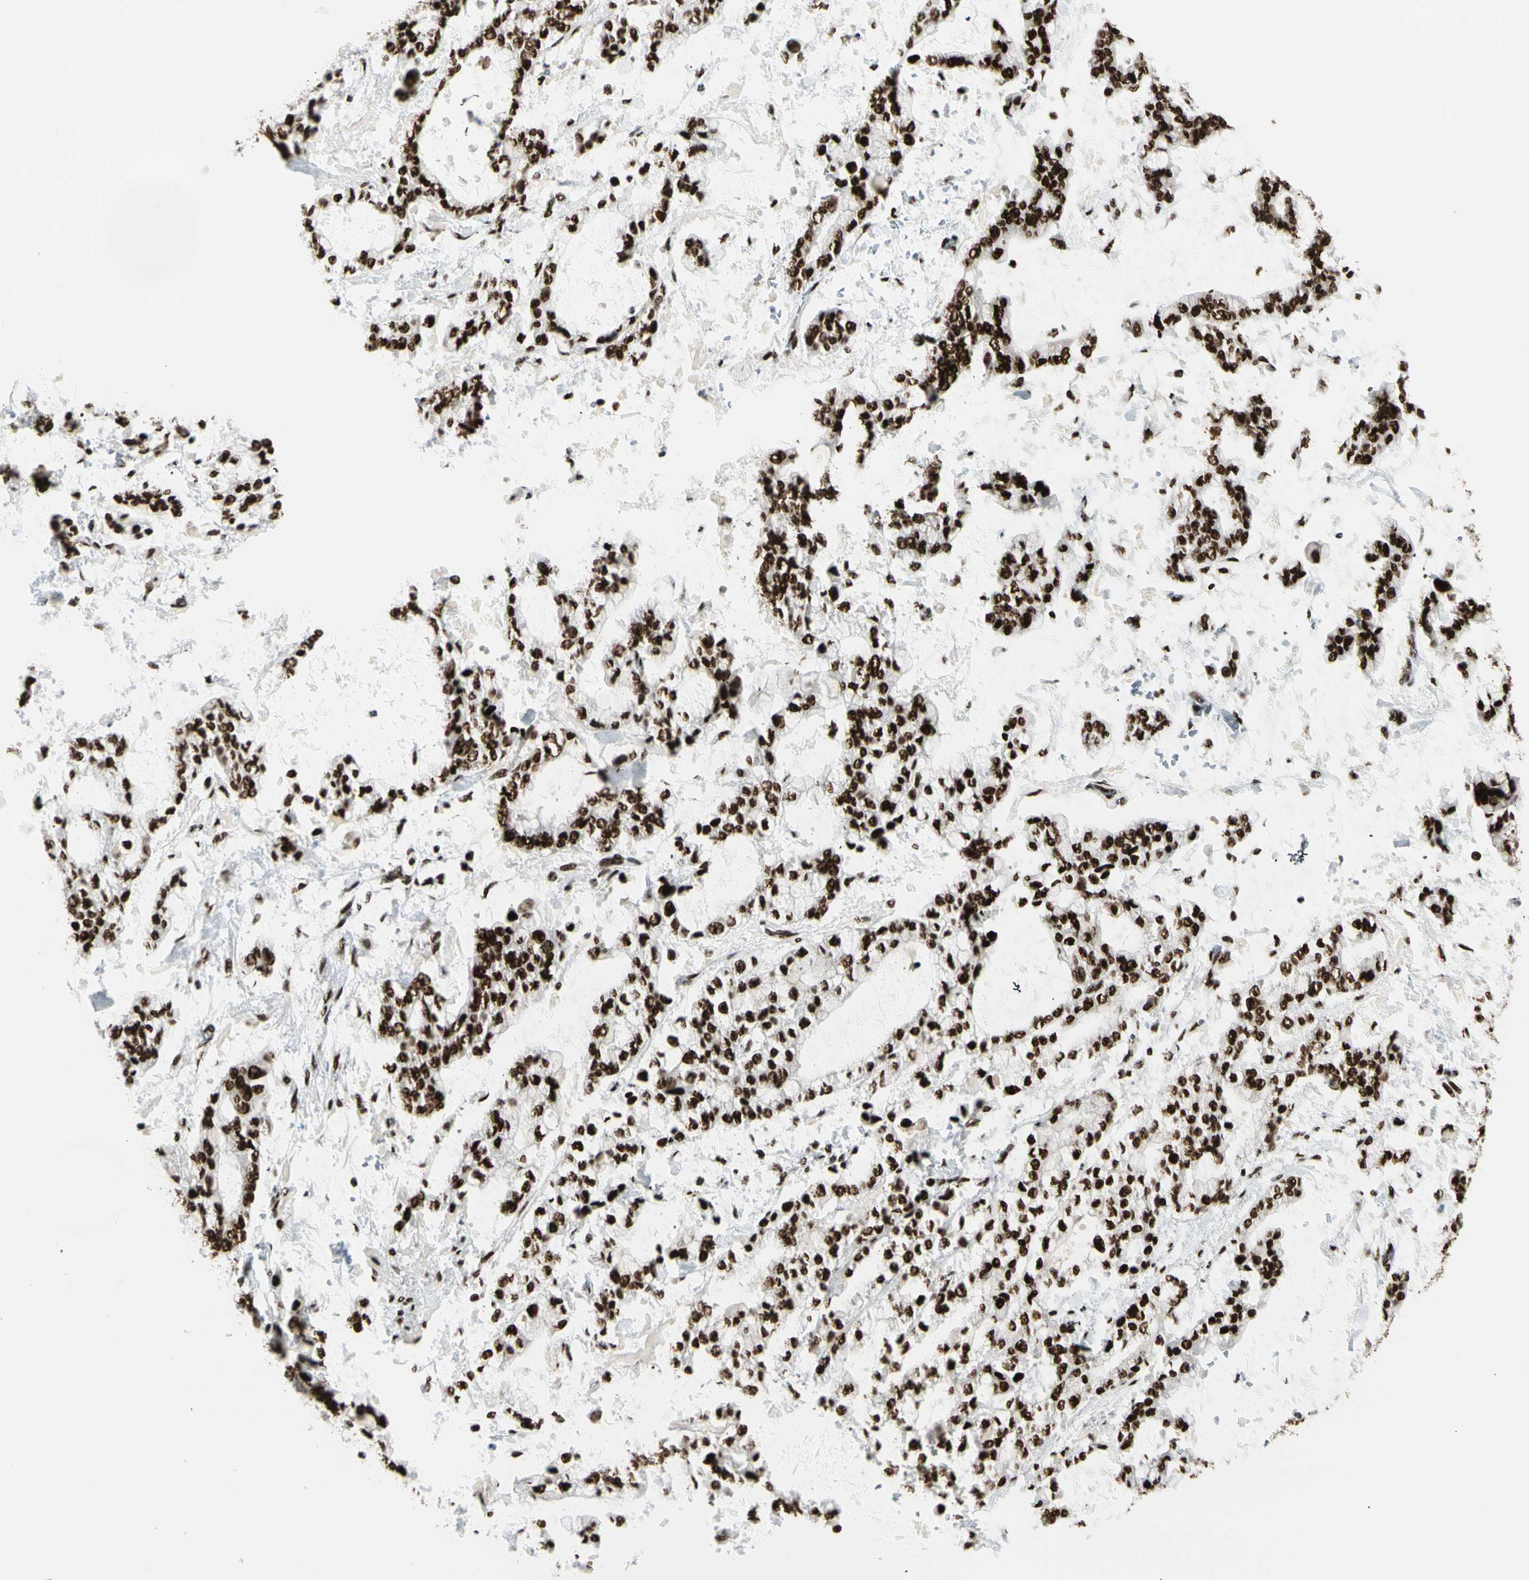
{"staining": {"intensity": "strong", "quantity": ">75%", "location": "nuclear"}, "tissue": "stomach cancer", "cell_type": "Tumor cells", "image_type": "cancer", "snomed": [{"axis": "morphology", "description": "Normal tissue, NOS"}, {"axis": "morphology", "description": "Adenocarcinoma, NOS"}, {"axis": "topography", "description": "Stomach, upper"}, {"axis": "topography", "description": "Stomach"}], "caption": "Adenocarcinoma (stomach) tissue demonstrates strong nuclear positivity in approximately >75% of tumor cells, visualized by immunohistochemistry.", "gene": "CCAR1", "patient": {"sex": "male", "age": 76}}